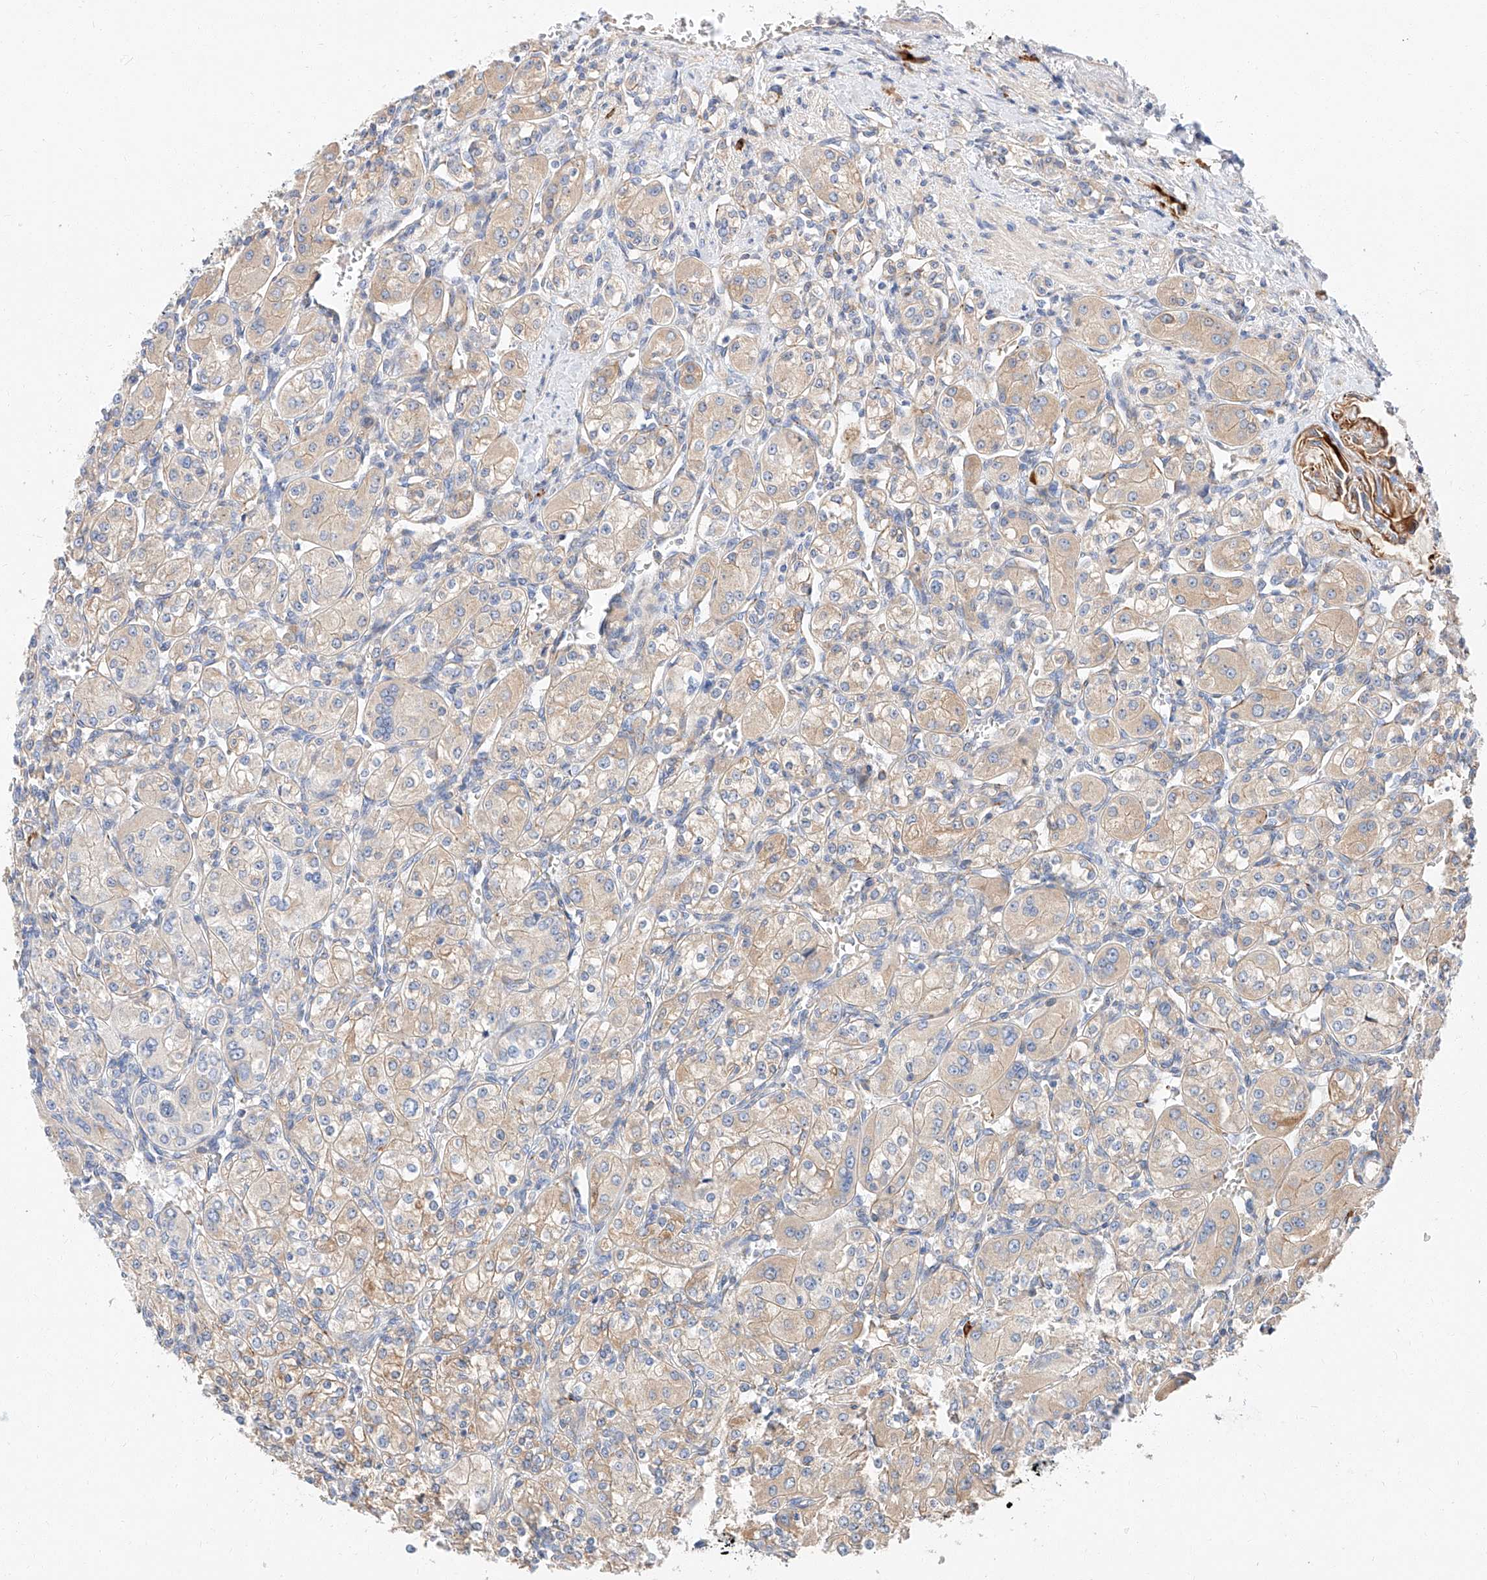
{"staining": {"intensity": "weak", "quantity": "25%-75%", "location": "cytoplasmic/membranous"}, "tissue": "renal cancer", "cell_type": "Tumor cells", "image_type": "cancer", "snomed": [{"axis": "morphology", "description": "Adenocarcinoma, NOS"}, {"axis": "topography", "description": "Kidney"}], "caption": "Protein expression analysis of renal cancer reveals weak cytoplasmic/membranous positivity in about 25%-75% of tumor cells. Nuclei are stained in blue.", "gene": "GLMN", "patient": {"sex": "male", "age": 77}}